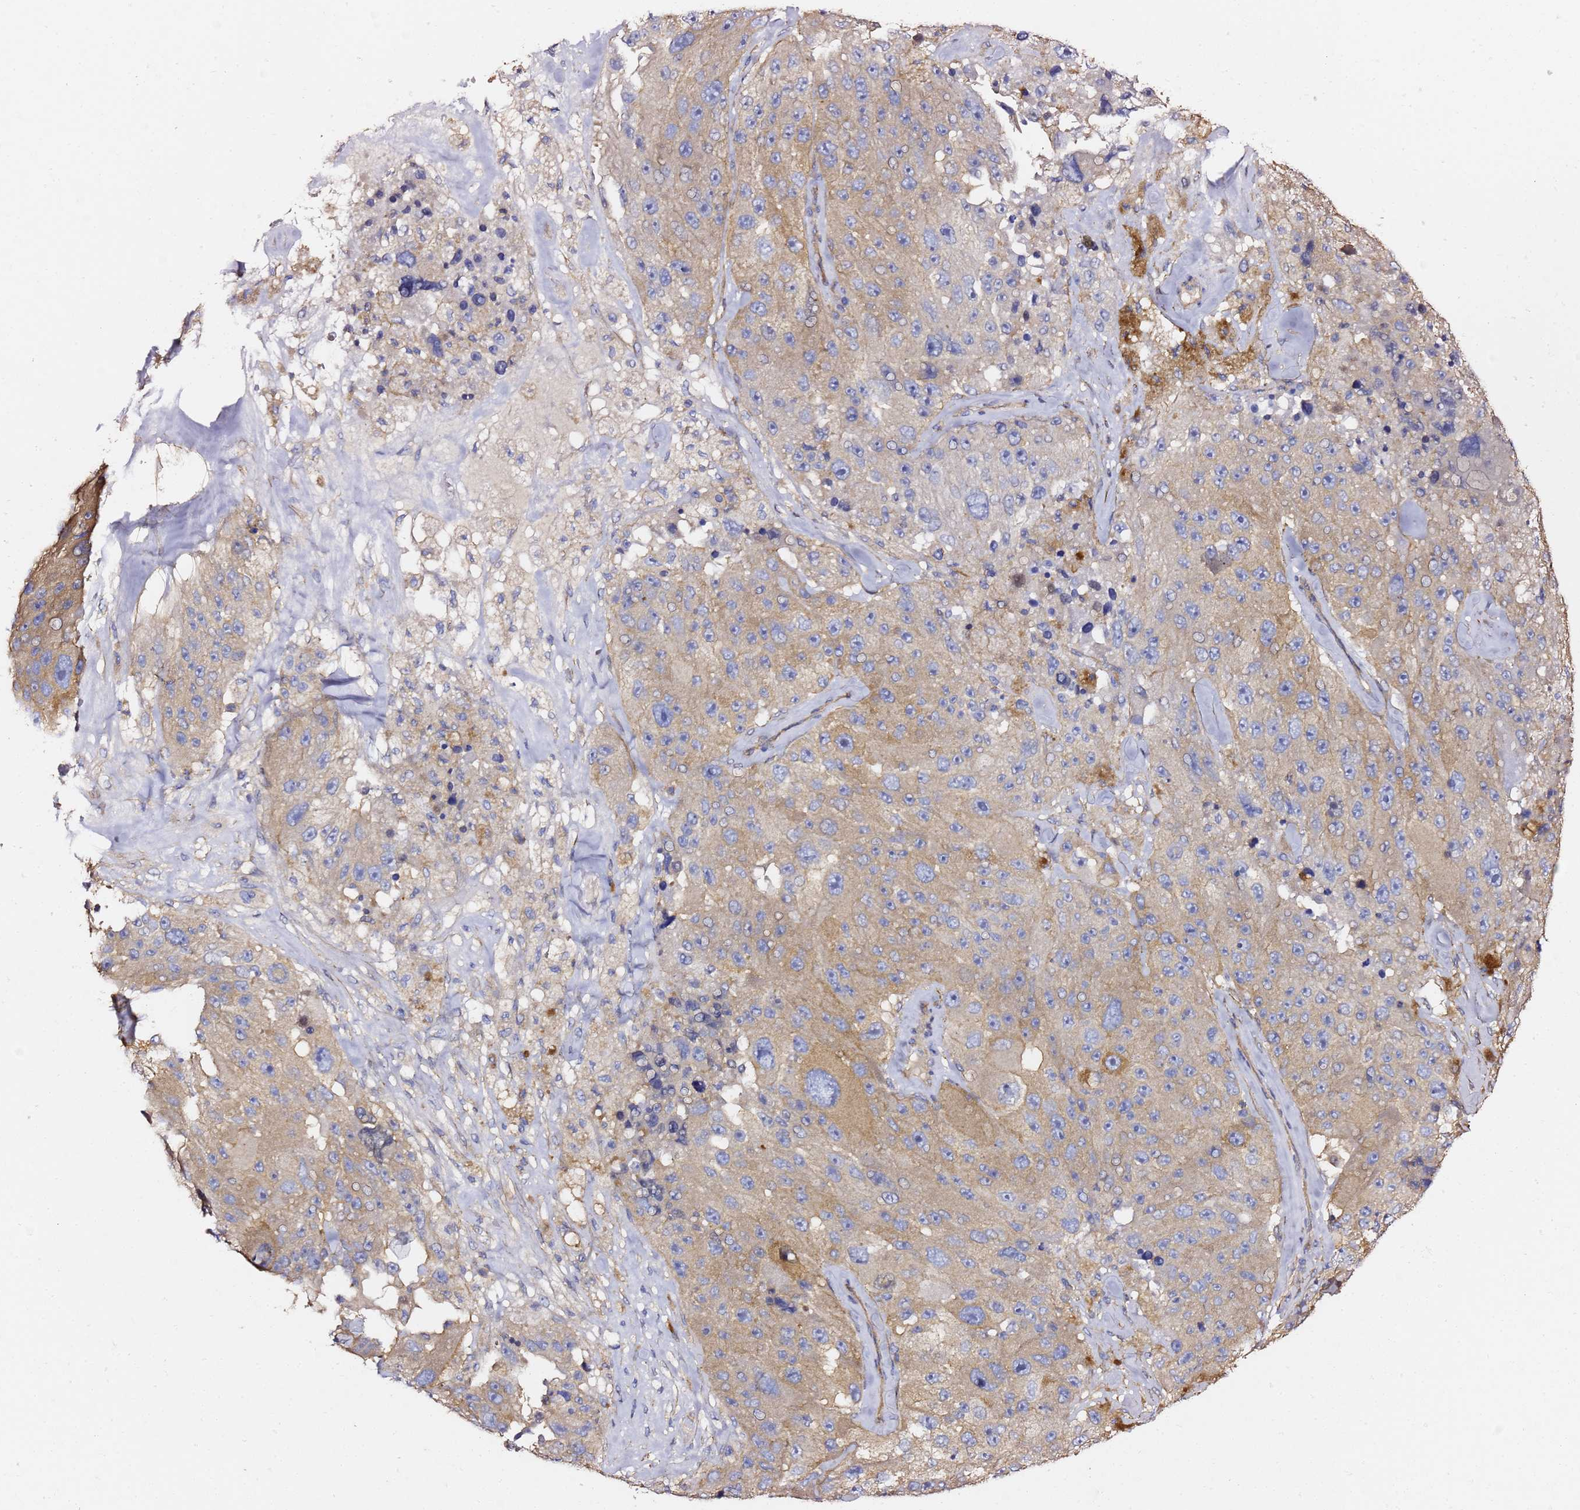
{"staining": {"intensity": "moderate", "quantity": ">75%", "location": "cytoplasmic/membranous"}, "tissue": "melanoma", "cell_type": "Tumor cells", "image_type": "cancer", "snomed": [{"axis": "morphology", "description": "Malignant melanoma, Metastatic site"}, {"axis": "topography", "description": "Lymph node"}], "caption": "Brown immunohistochemical staining in melanoma displays moderate cytoplasmic/membranous positivity in about >75% of tumor cells.", "gene": "ZFP36L2", "patient": {"sex": "male", "age": 62}}